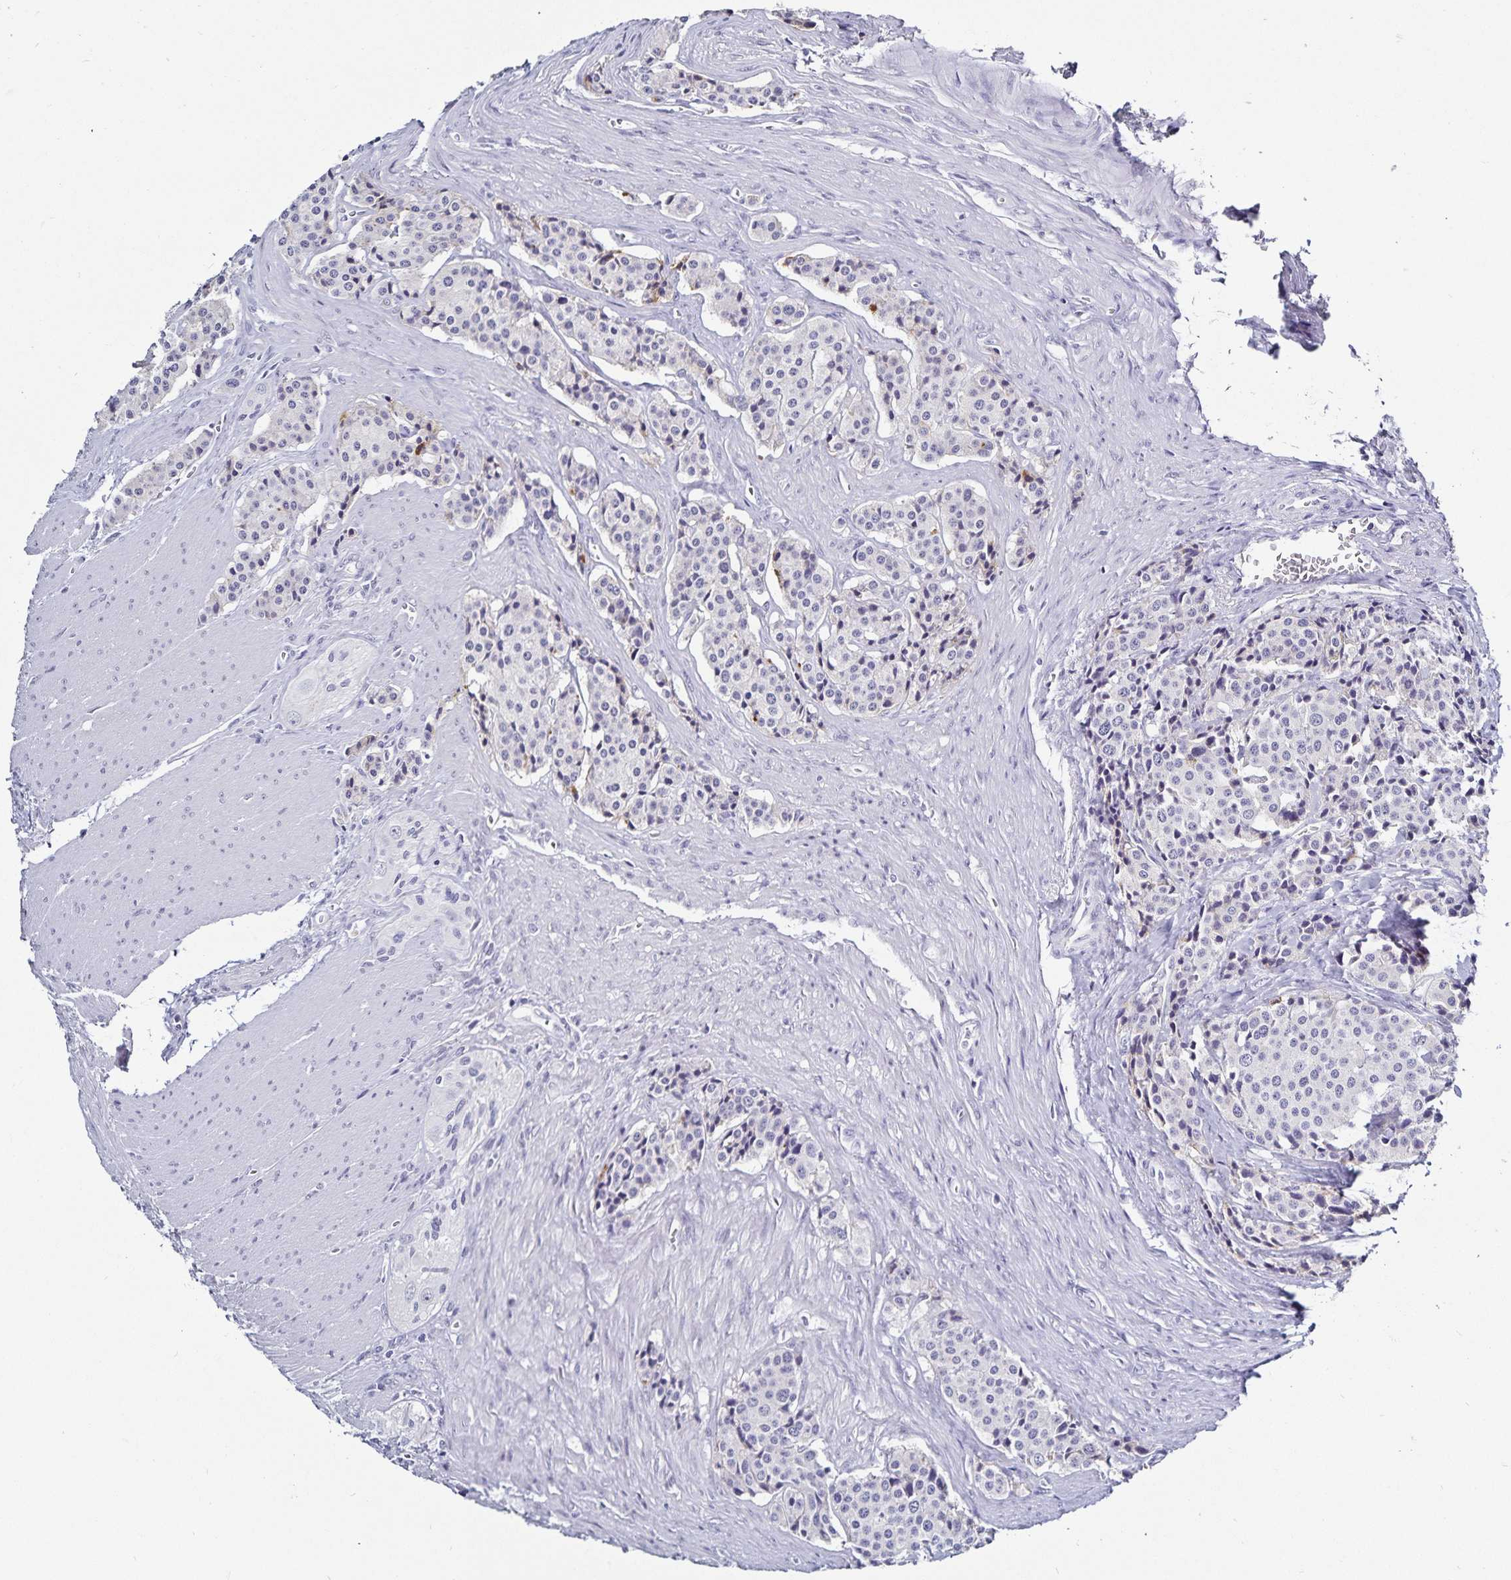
{"staining": {"intensity": "negative", "quantity": "none", "location": "none"}, "tissue": "carcinoid", "cell_type": "Tumor cells", "image_type": "cancer", "snomed": [{"axis": "morphology", "description": "Carcinoid, malignant, NOS"}, {"axis": "topography", "description": "Small intestine"}], "caption": "Immunohistochemistry (IHC) image of neoplastic tissue: human malignant carcinoid stained with DAB exhibits no significant protein expression in tumor cells.", "gene": "TTR", "patient": {"sex": "male", "age": 73}}